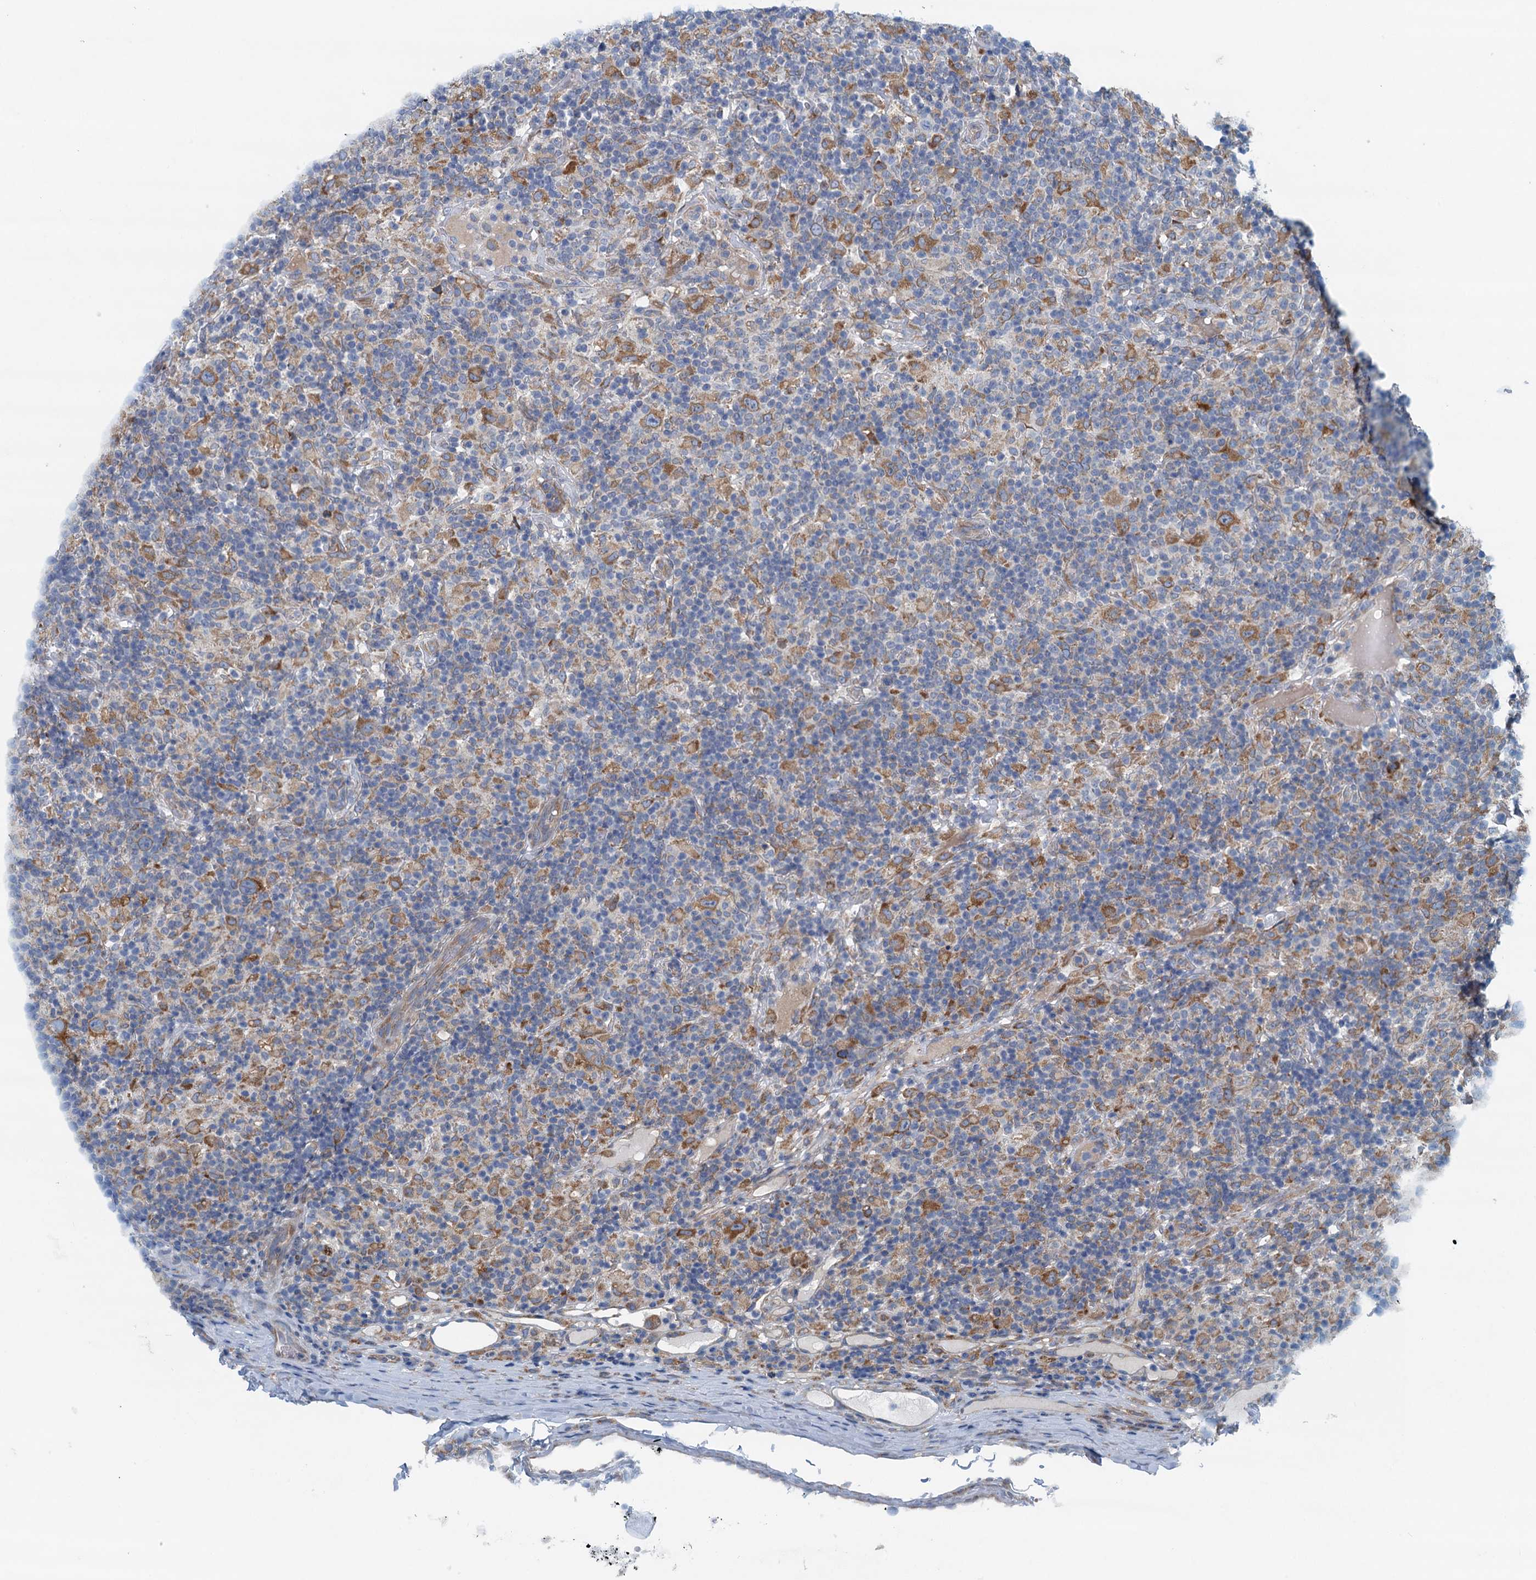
{"staining": {"intensity": "moderate", "quantity": ">75%", "location": "cytoplasmic/membranous"}, "tissue": "lymphoma", "cell_type": "Tumor cells", "image_type": "cancer", "snomed": [{"axis": "morphology", "description": "Hodgkin's disease, NOS"}, {"axis": "topography", "description": "Lymph node"}], "caption": "Lymphoma tissue exhibits moderate cytoplasmic/membranous positivity in approximately >75% of tumor cells, visualized by immunohistochemistry. (IHC, brightfield microscopy, high magnification).", "gene": "MYDGF", "patient": {"sex": "male", "age": 70}}